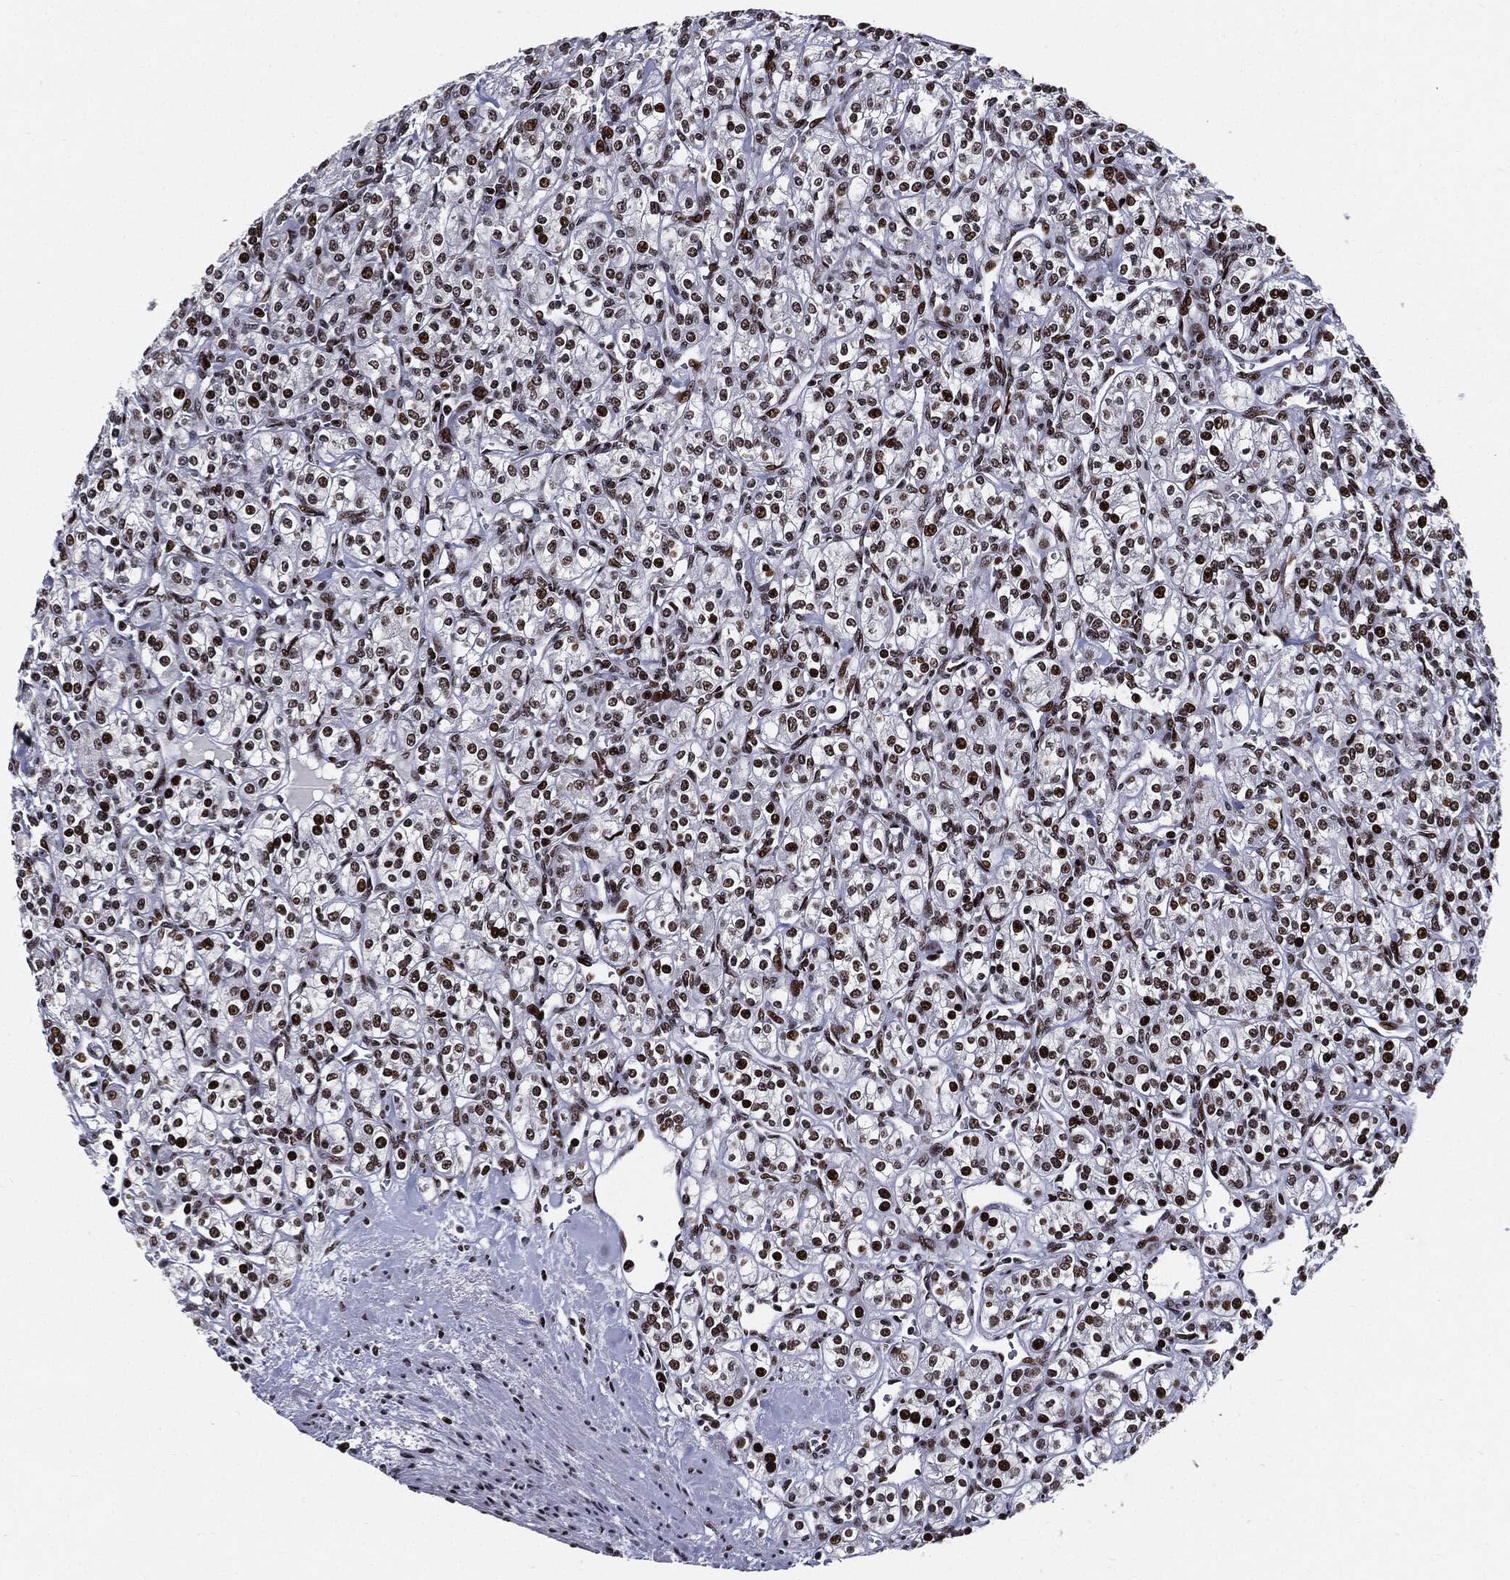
{"staining": {"intensity": "moderate", "quantity": "25%-75%", "location": "nuclear"}, "tissue": "renal cancer", "cell_type": "Tumor cells", "image_type": "cancer", "snomed": [{"axis": "morphology", "description": "Adenocarcinoma, NOS"}, {"axis": "topography", "description": "Kidney"}], "caption": "Protein staining of renal cancer tissue exhibits moderate nuclear expression in approximately 25%-75% of tumor cells.", "gene": "ZFP91", "patient": {"sex": "male", "age": 77}}